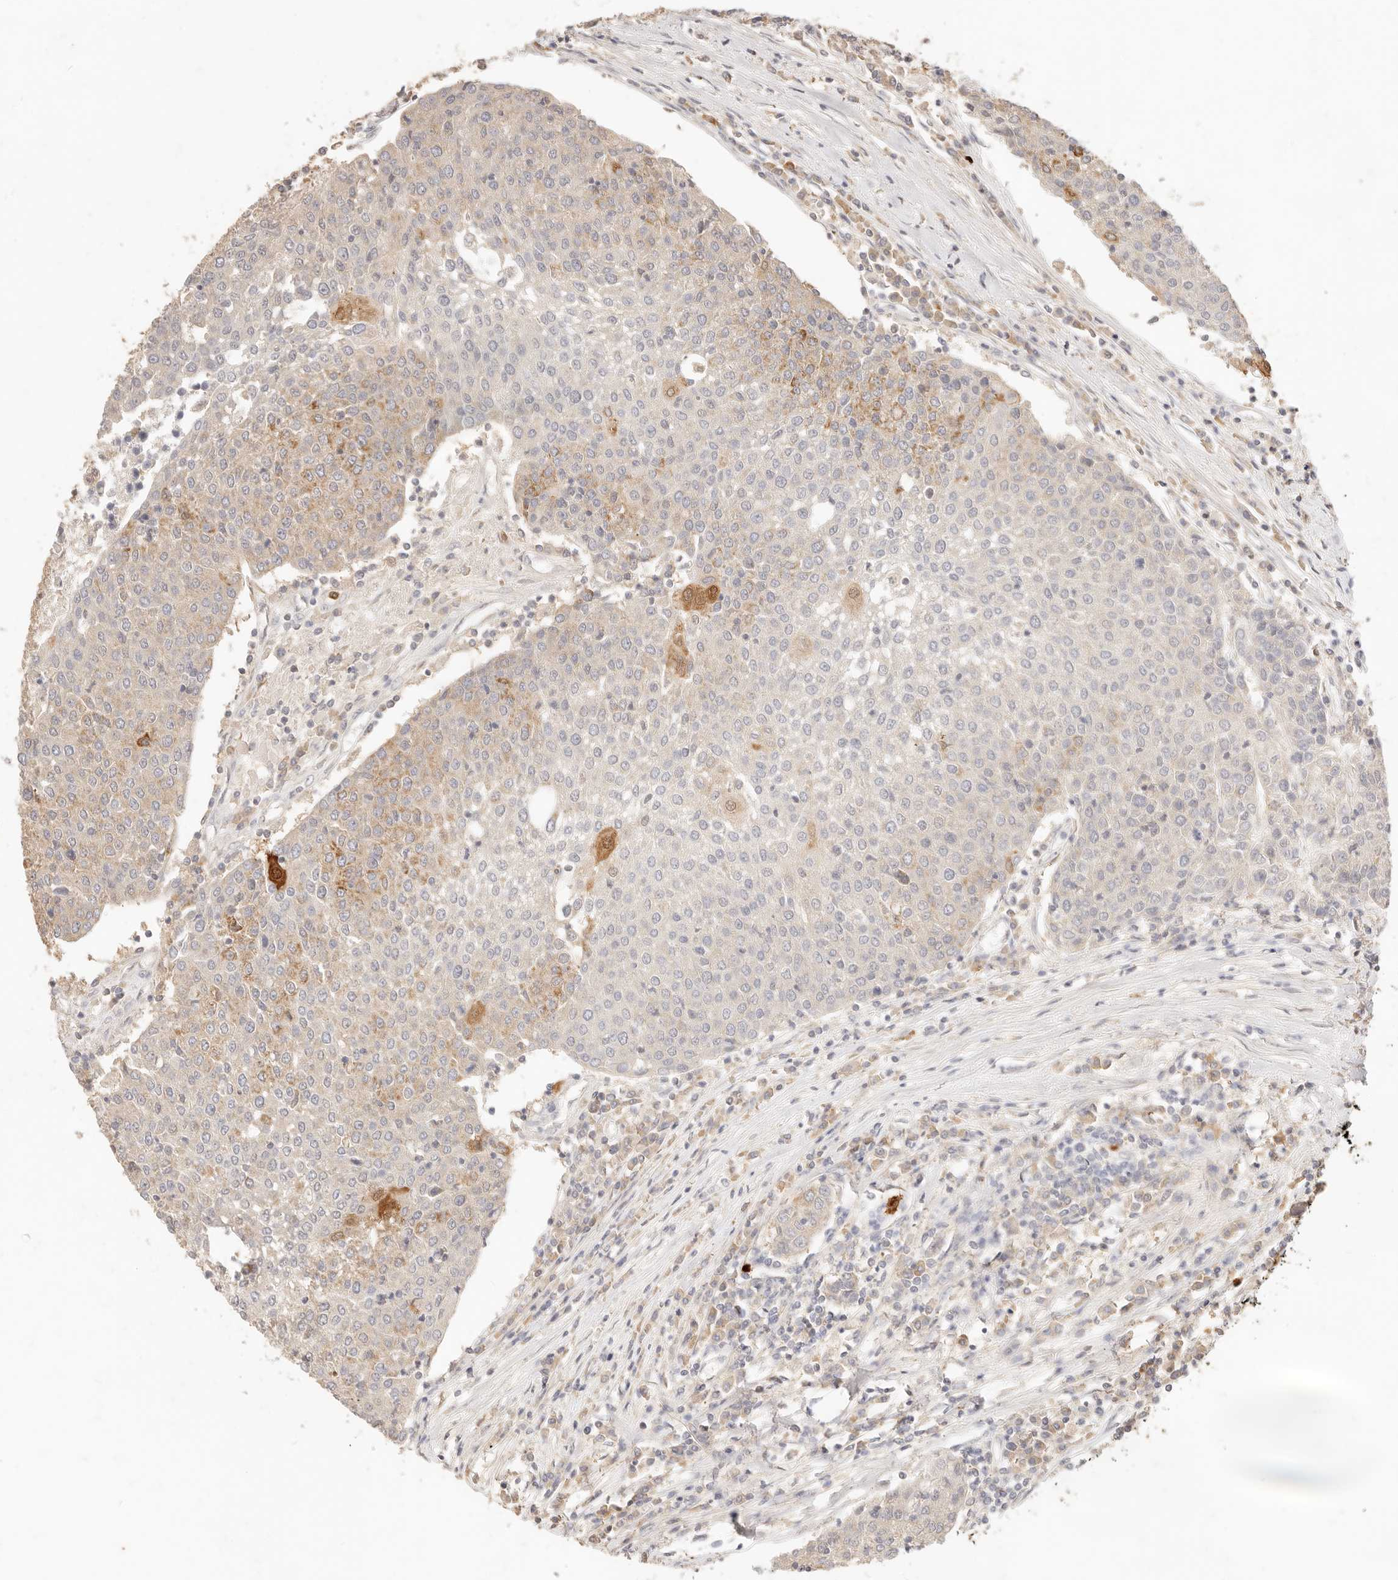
{"staining": {"intensity": "weak", "quantity": "<25%", "location": "cytoplasmic/membranous"}, "tissue": "urothelial cancer", "cell_type": "Tumor cells", "image_type": "cancer", "snomed": [{"axis": "morphology", "description": "Urothelial carcinoma, High grade"}, {"axis": "topography", "description": "Urinary bladder"}], "caption": "This is a histopathology image of IHC staining of urothelial carcinoma (high-grade), which shows no positivity in tumor cells.", "gene": "TMTC2", "patient": {"sex": "female", "age": 85}}